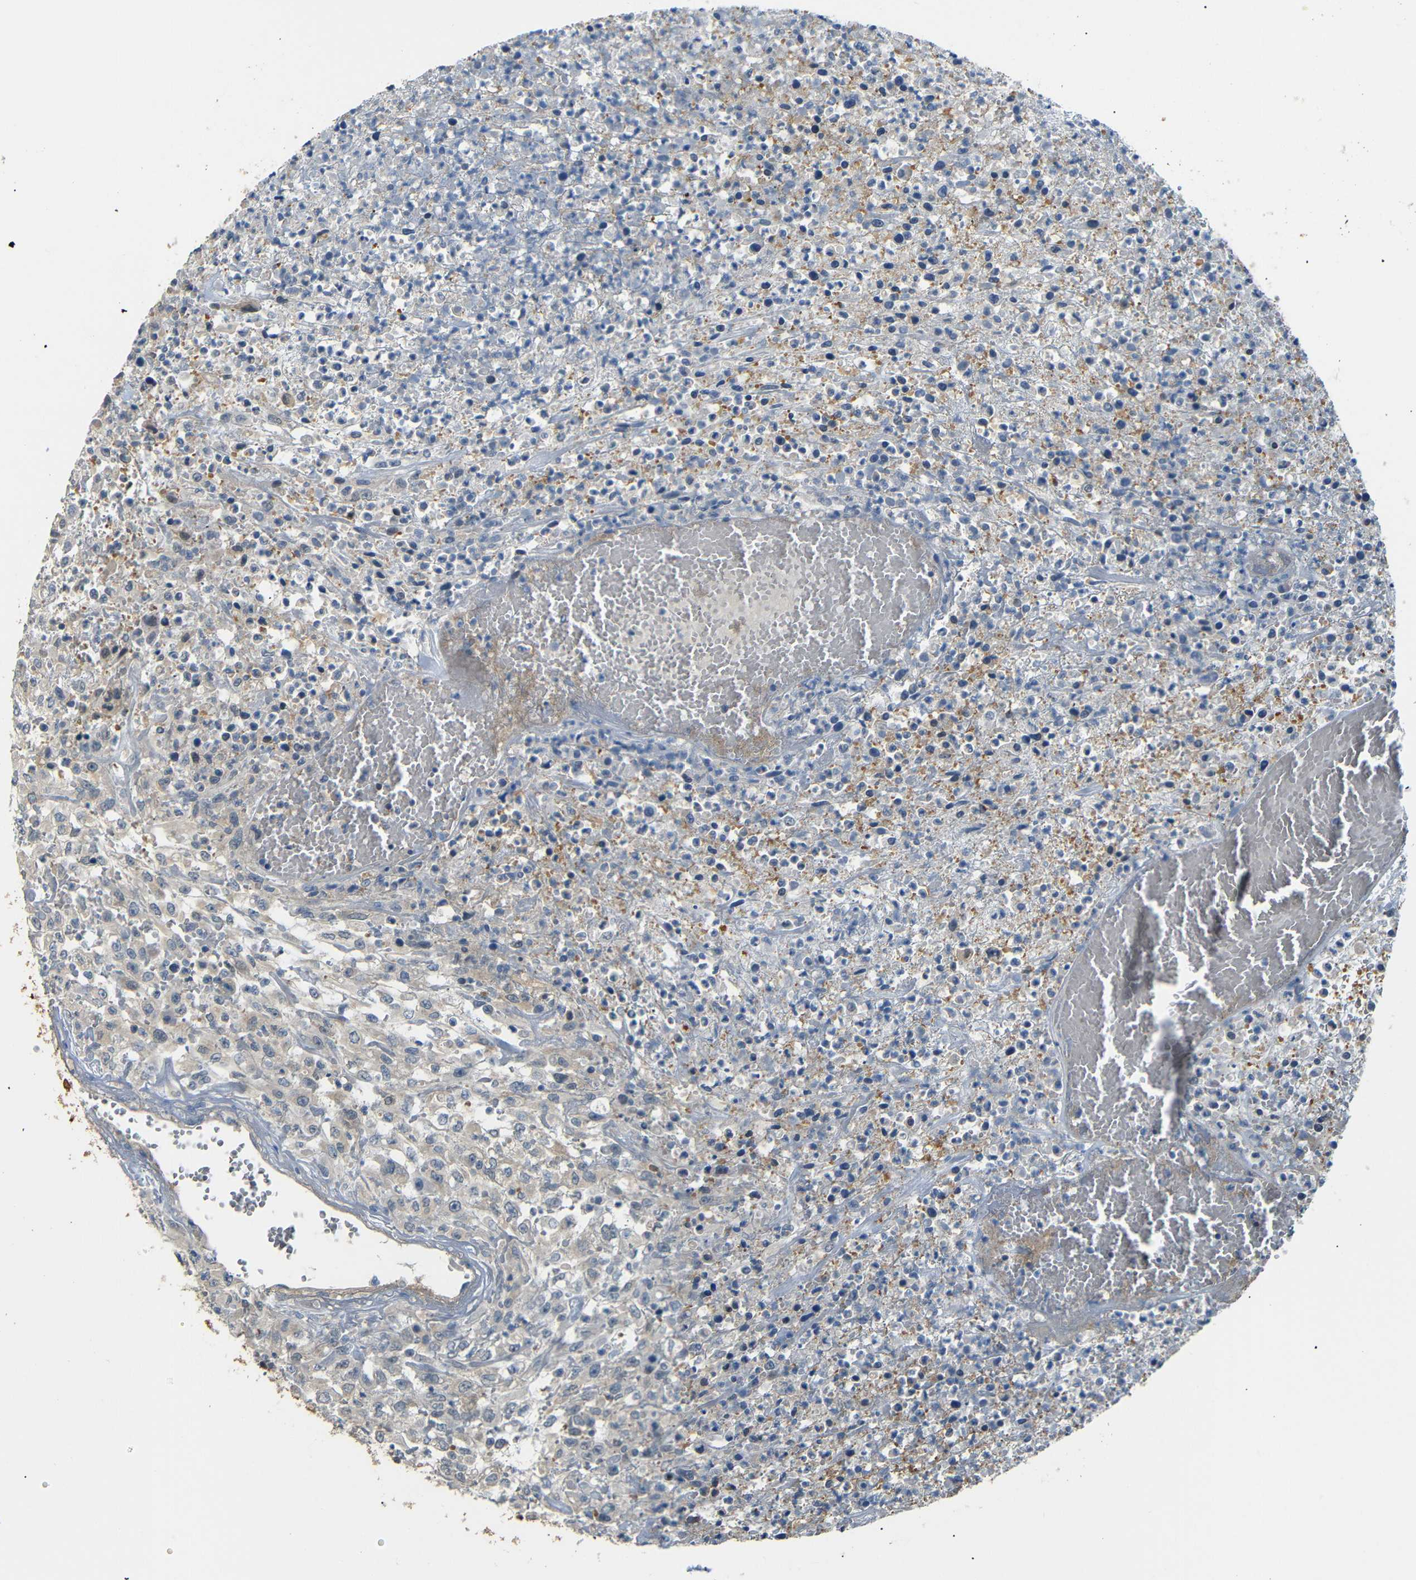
{"staining": {"intensity": "negative", "quantity": "none", "location": "none"}, "tissue": "urothelial cancer", "cell_type": "Tumor cells", "image_type": "cancer", "snomed": [{"axis": "morphology", "description": "Urothelial carcinoma, High grade"}, {"axis": "topography", "description": "Urinary bladder"}], "caption": "Urothelial cancer stained for a protein using IHC demonstrates no staining tumor cells.", "gene": "SFN", "patient": {"sex": "male", "age": 46}}